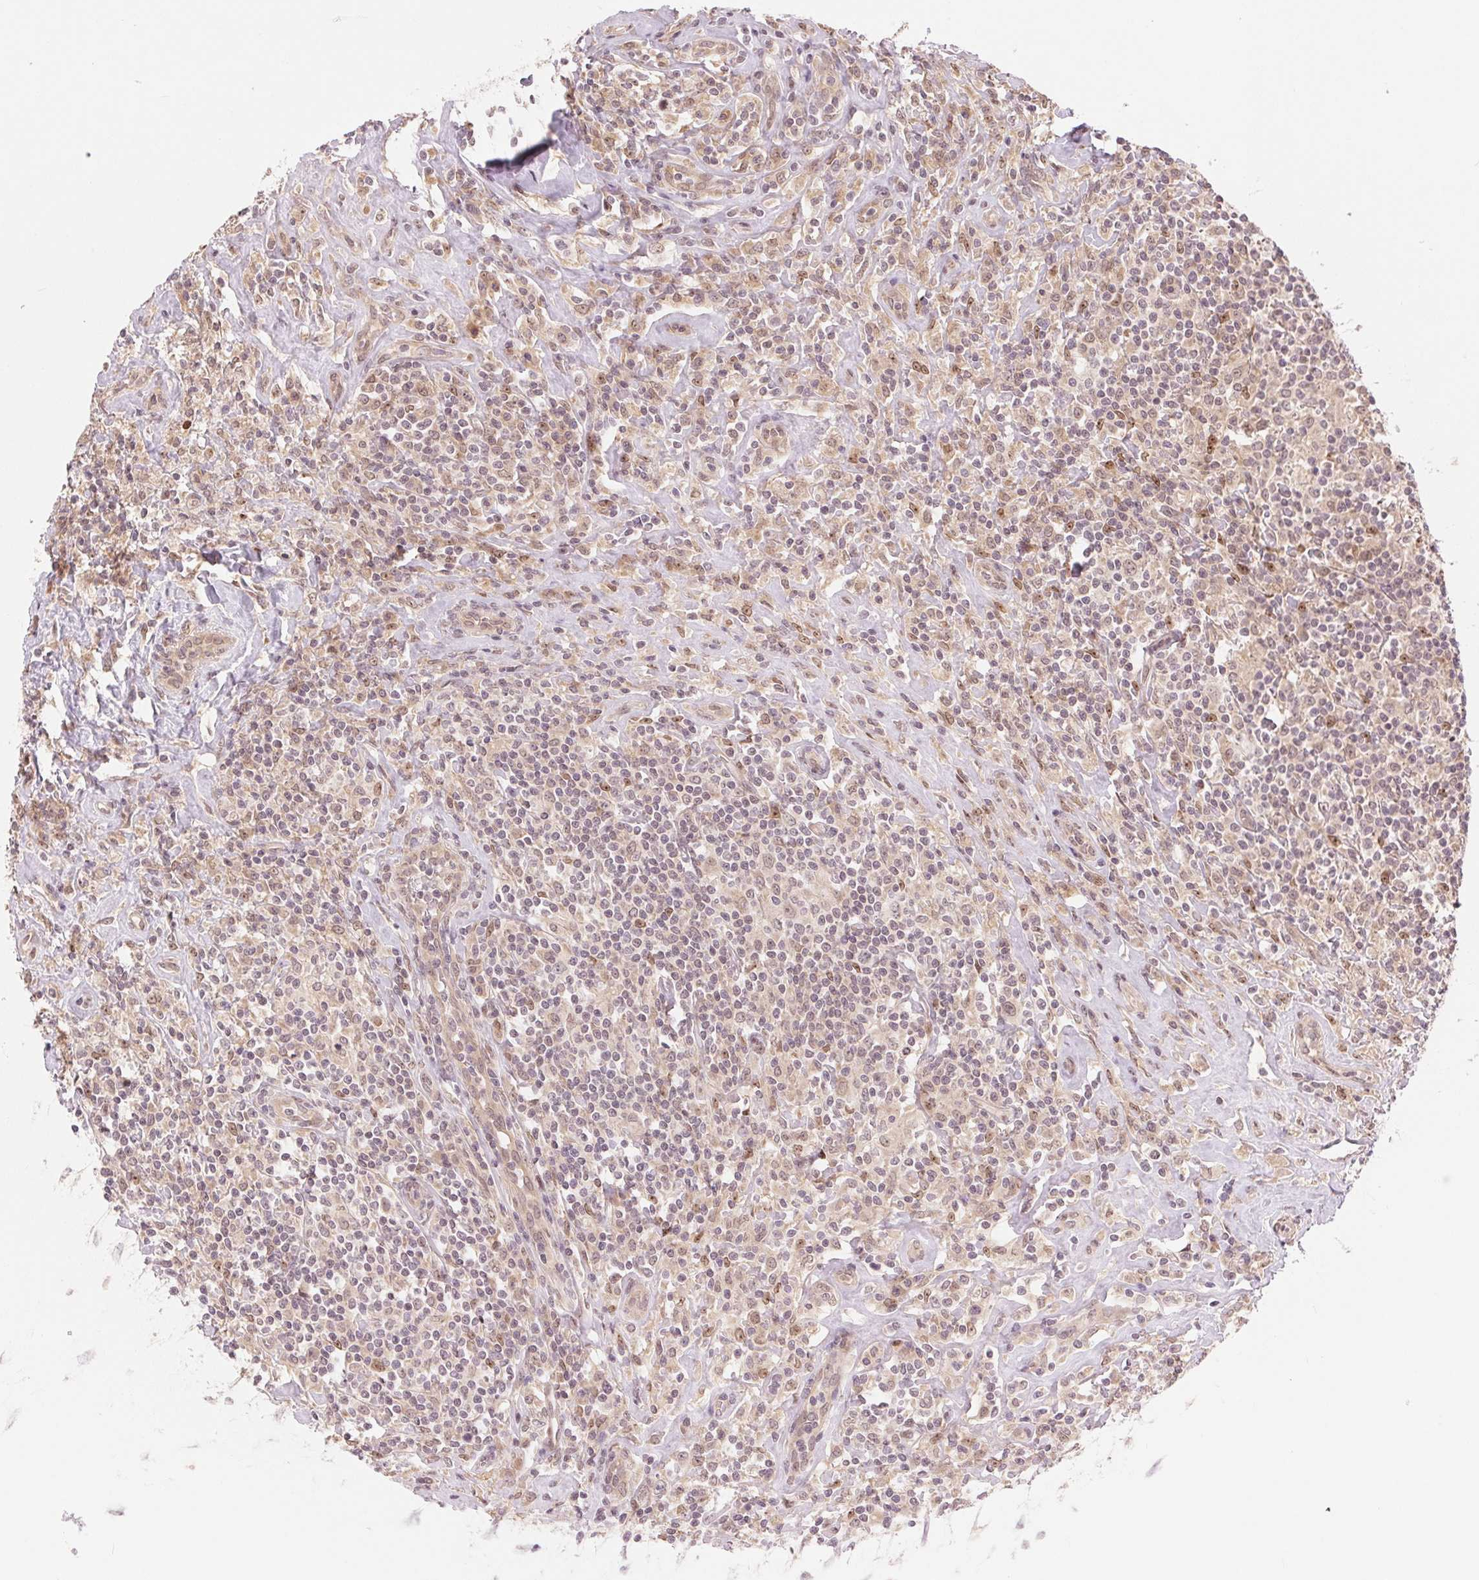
{"staining": {"intensity": "weak", "quantity": "<25%", "location": "nuclear"}, "tissue": "lymphoma", "cell_type": "Tumor cells", "image_type": "cancer", "snomed": [{"axis": "morphology", "description": "Hodgkin's disease, NOS"}, {"axis": "morphology", "description": "Hodgkin's lymphoma, nodular sclerosis"}, {"axis": "topography", "description": "Lymph node"}], "caption": "Lymphoma stained for a protein using IHC shows no staining tumor cells.", "gene": "ERI3", "patient": {"sex": "female", "age": 10}}